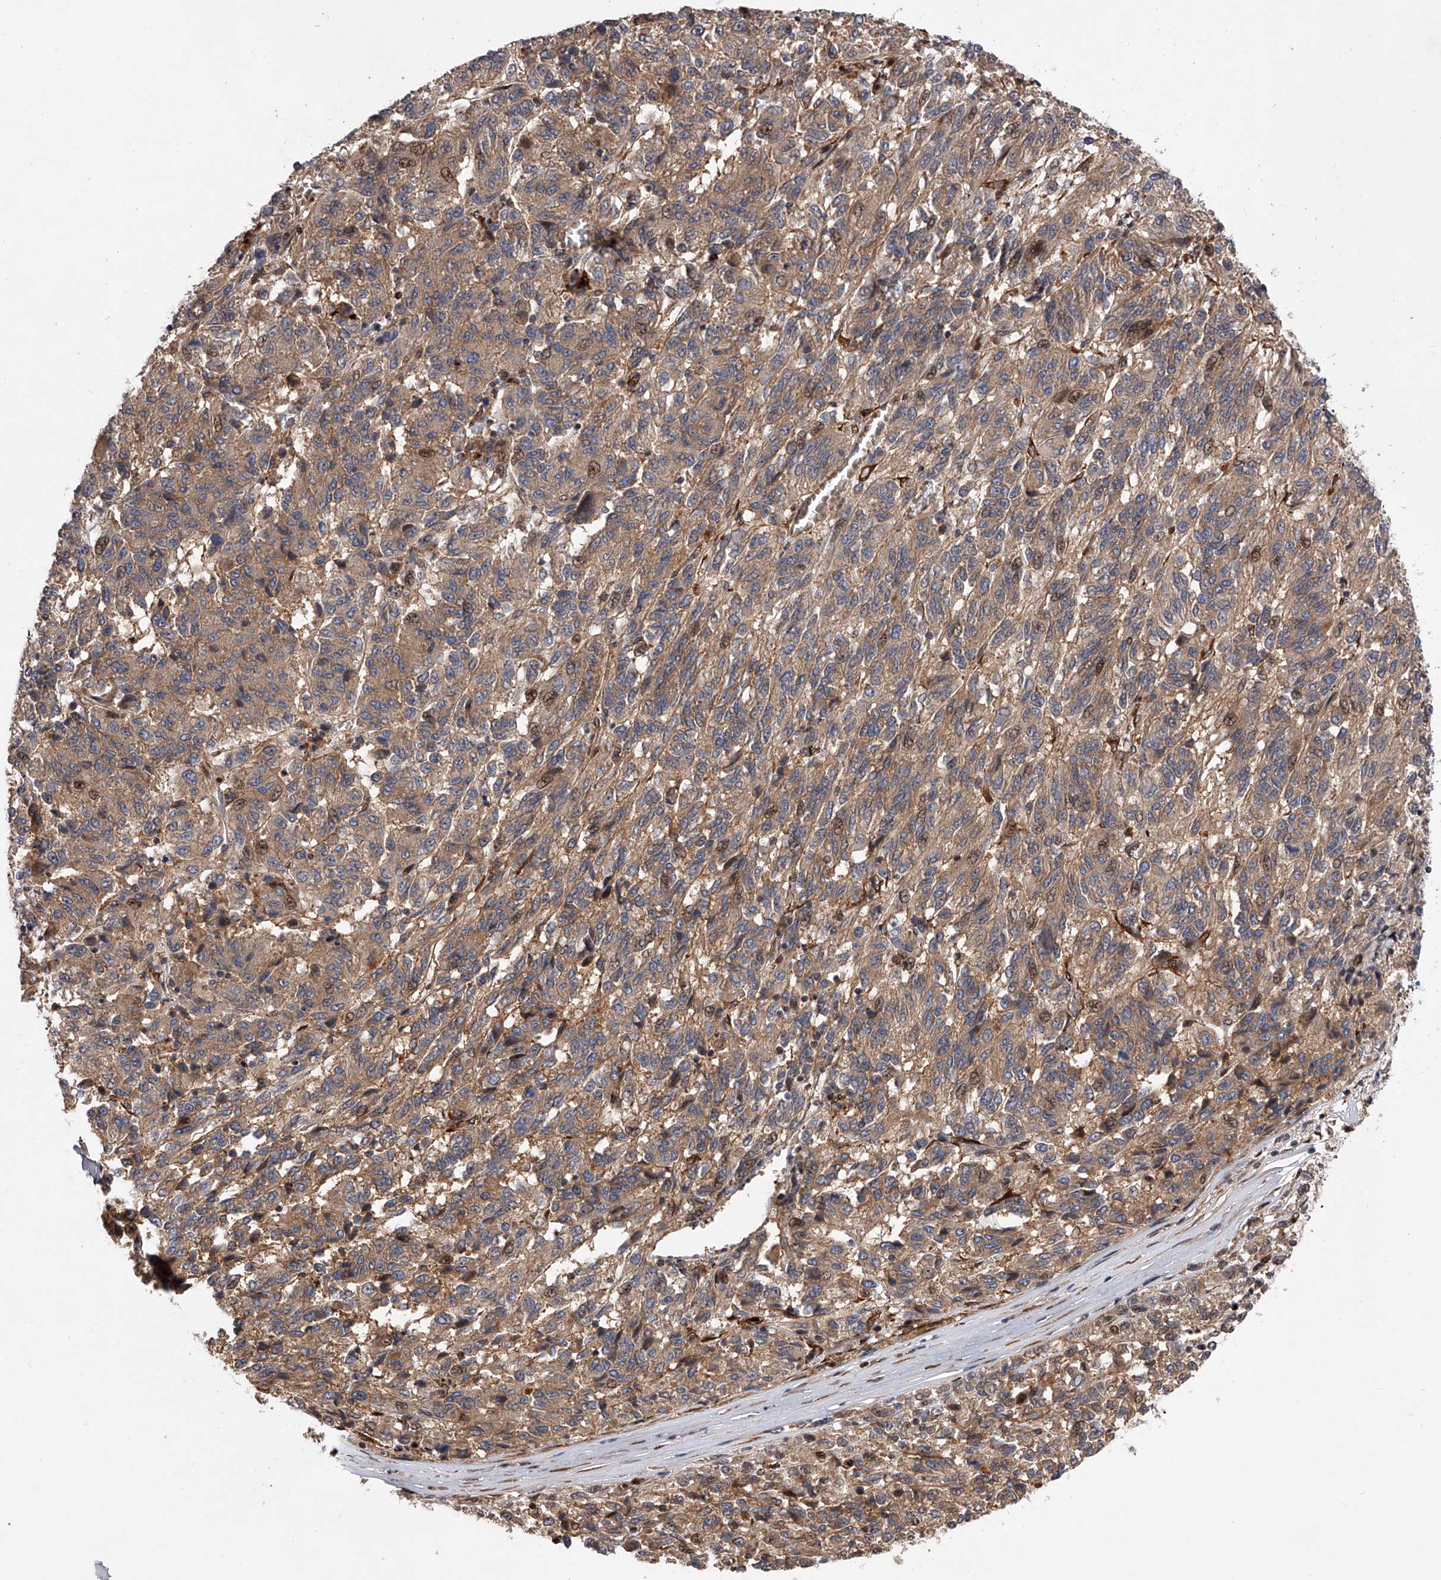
{"staining": {"intensity": "moderate", "quantity": ">75%", "location": "cytoplasmic/membranous"}, "tissue": "melanoma", "cell_type": "Tumor cells", "image_type": "cancer", "snomed": [{"axis": "morphology", "description": "Malignant melanoma, Metastatic site"}, {"axis": "topography", "description": "Lung"}], "caption": "Melanoma stained with a protein marker exhibits moderate staining in tumor cells.", "gene": "PDSS2", "patient": {"sex": "male", "age": 64}}